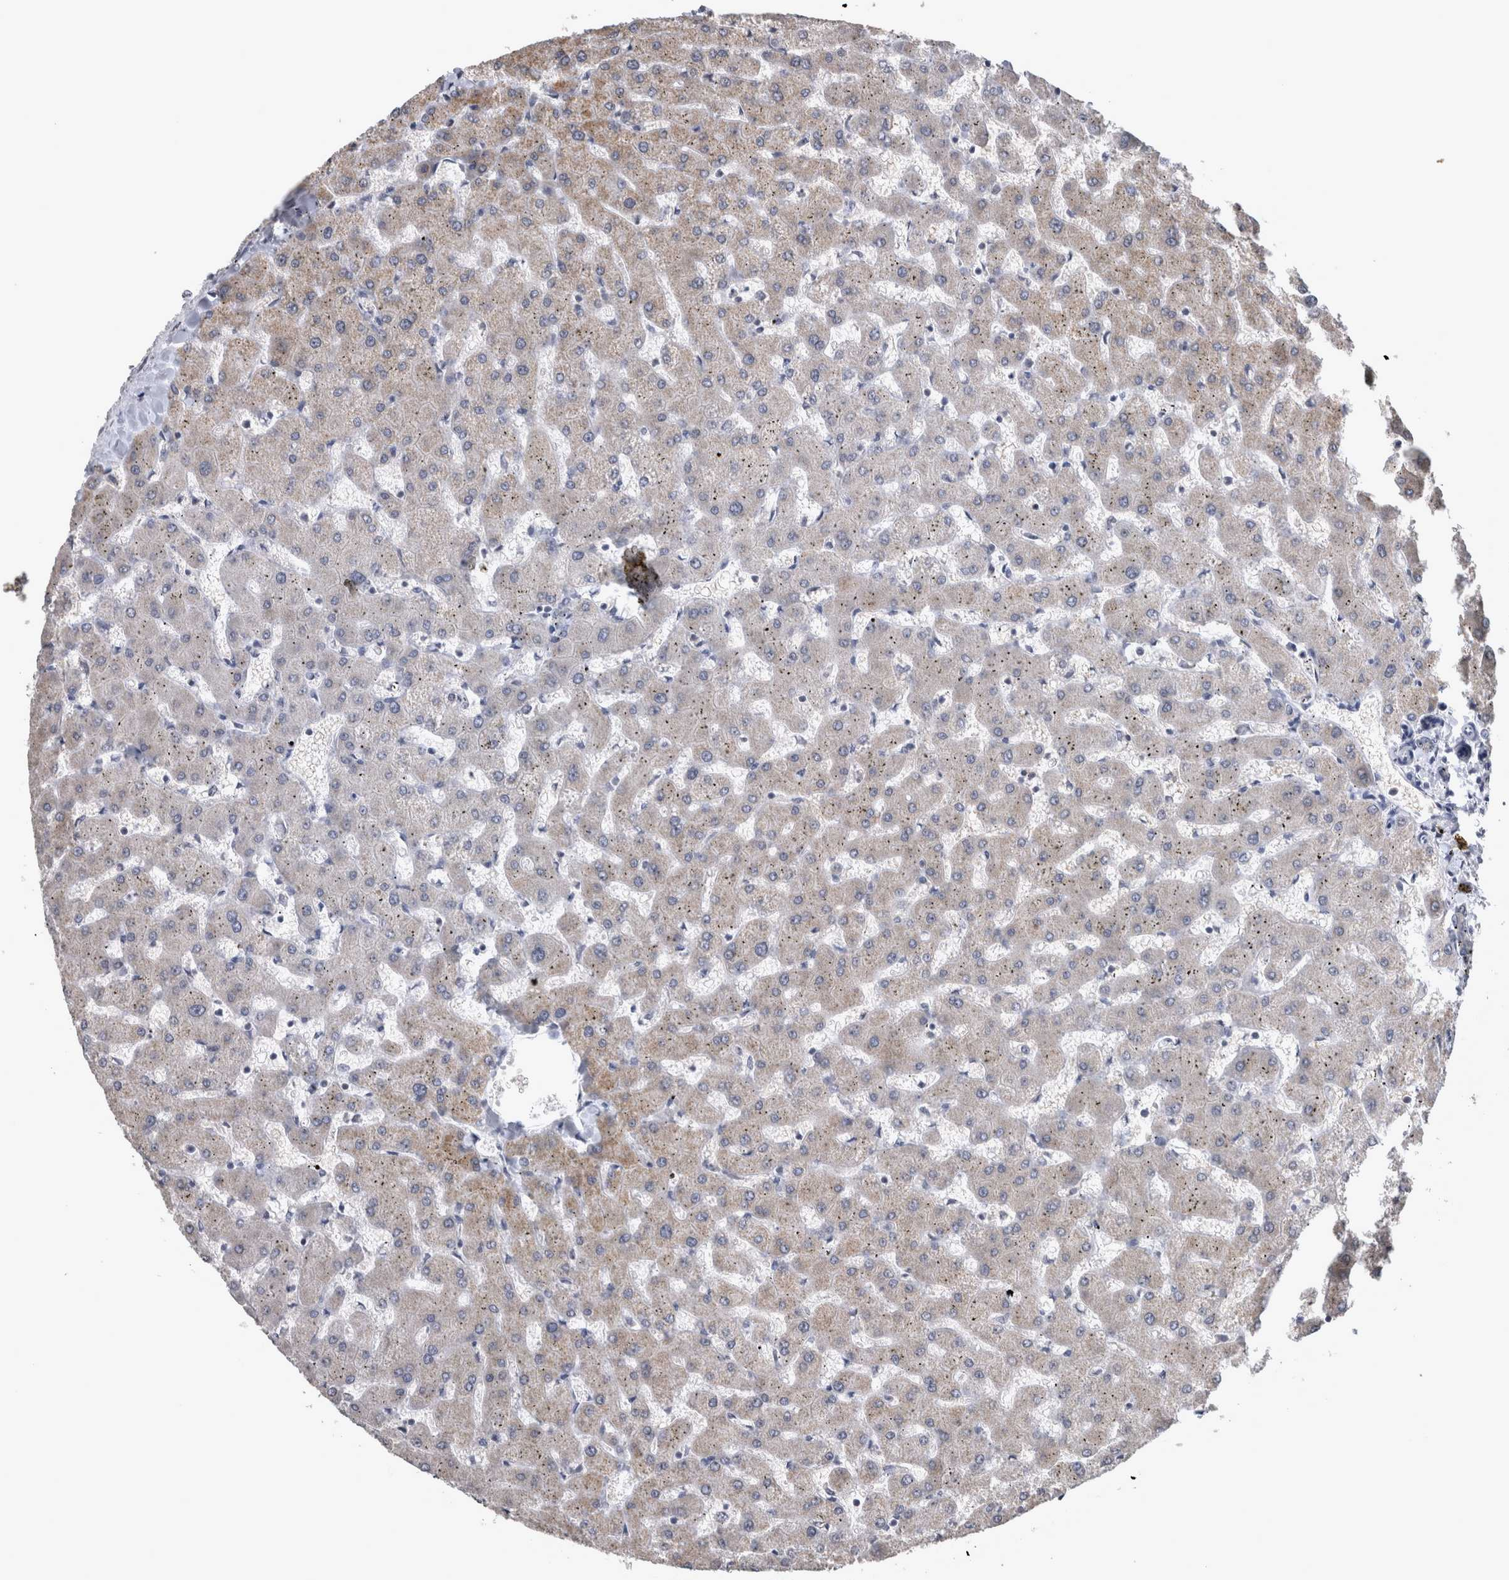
{"staining": {"intensity": "negative", "quantity": "none", "location": "none"}, "tissue": "liver", "cell_type": "Cholangiocytes", "image_type": "normal", "snomed": [{"axis": "morphology", "description": "Normal tissue, NOS"}, {"axis": "topography", "description": "Liver"}], "caption": "DAB (3,3'-diaminobenzidine) immunohistochemical staining of benign human liver demonstrates no significant expression in cholangiocytes. (Stains: DAB immunohistochemistry (IHC) with hematoxylin counter stain, Microscopy: brightfield microscopy at high magnification).", "gene": "WNT7A", "patient": {"sex": "female", "age": 63}}